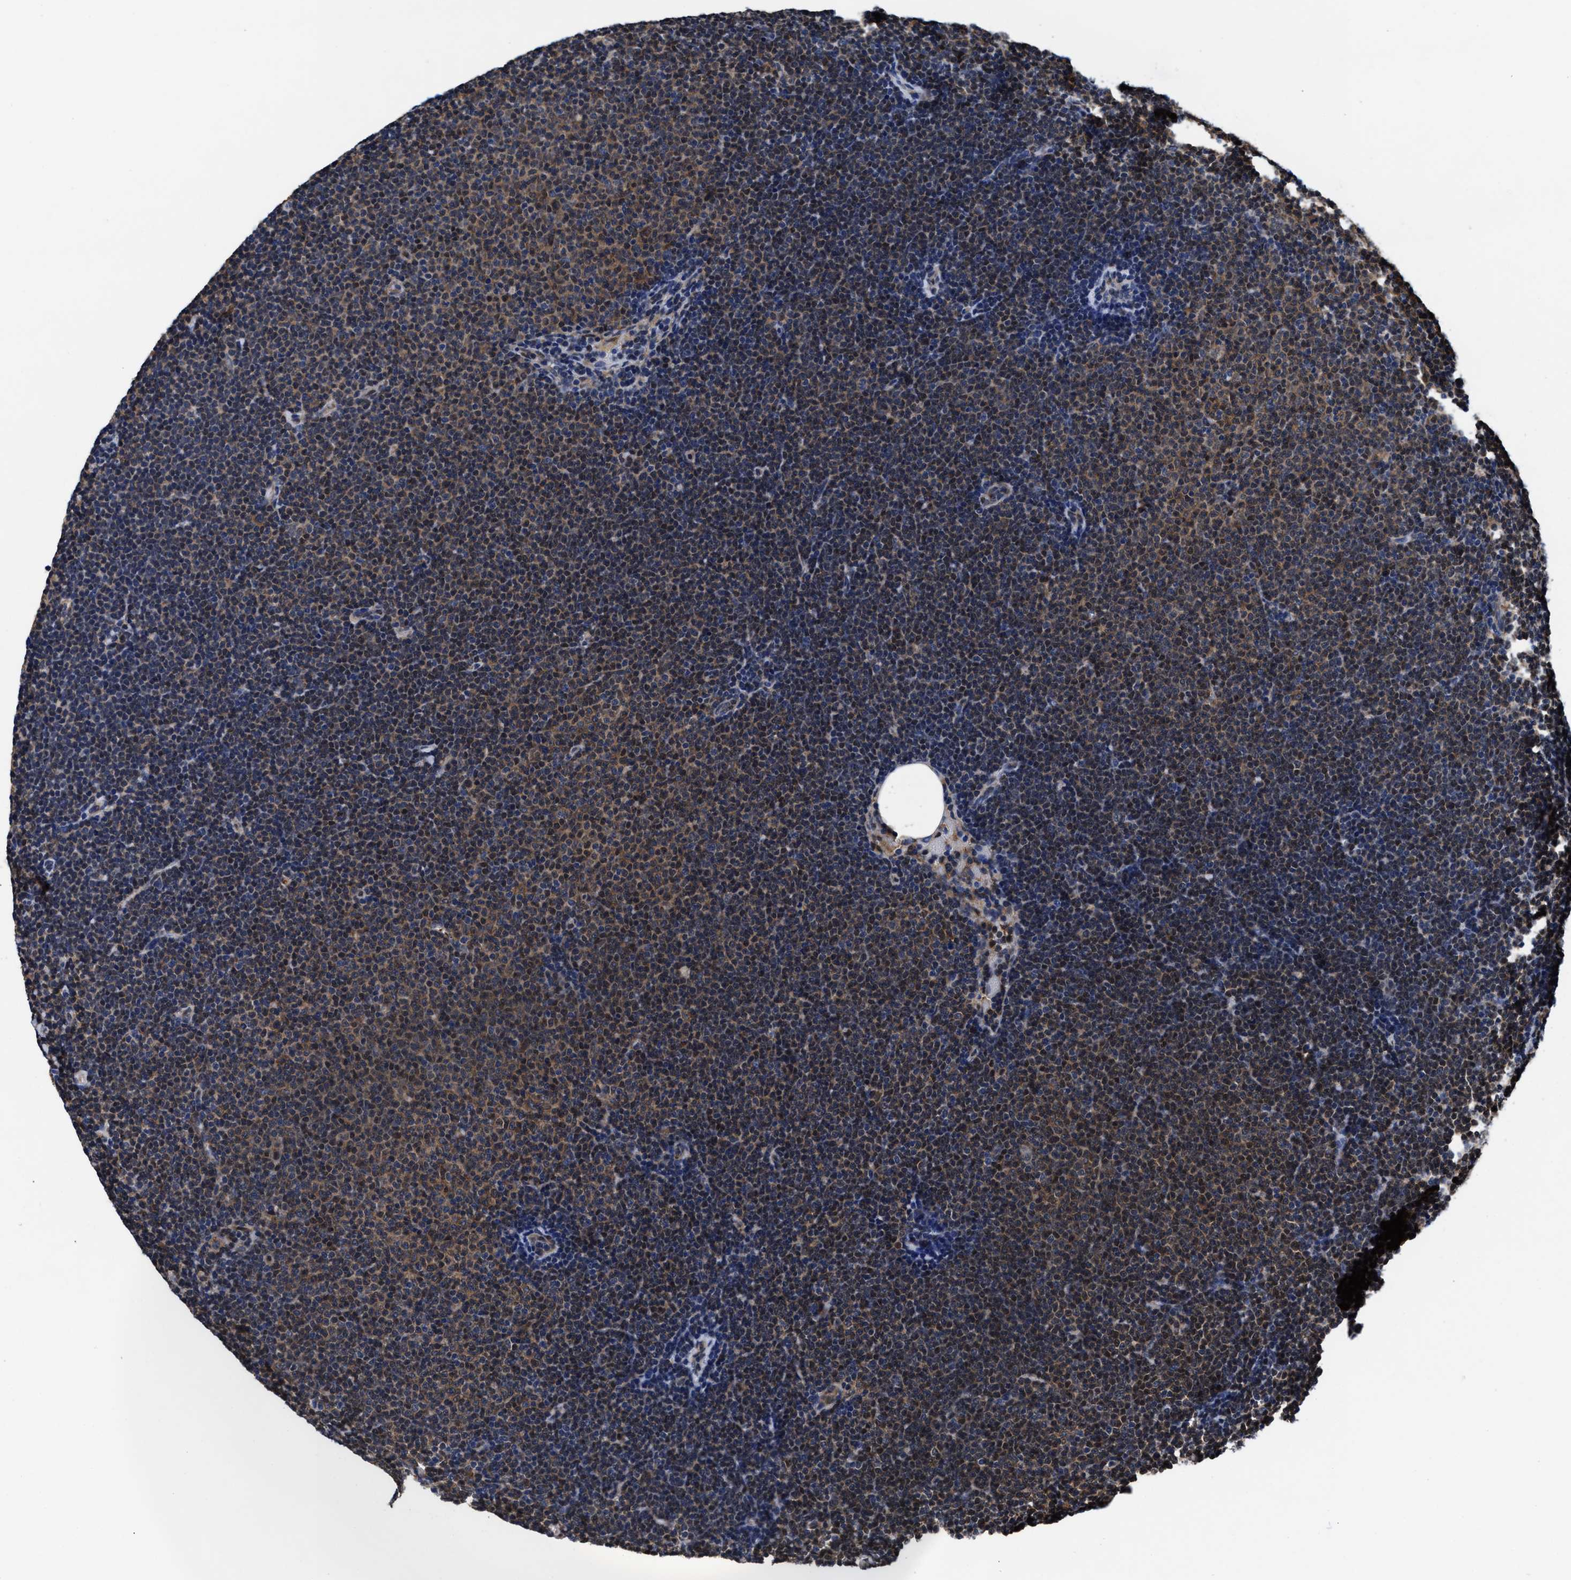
{"staining": {"intensity": "weak", "quantity": "25%-75%", "location": "cytoplasmic/membranous"}, "tissue": "lymphoma", "cell_type": "Tumor cells", "image_type": "cancer", "snomed": [{"axis": "morphology", "description": "Malignant lymphoma, non-Hodgkin's type, Low grade"}, {"axis": "topography", "description": "Lymph node"}], "caption": "Protein staining shows weak cytoplasmic/membranous positivity in approximately 25%-75% of tumor cells in malignant lymphoma, non-Hodgkin's type (low-grade).", "gene": "ACLY", "patient": {"sex": "female", "age": 53}}